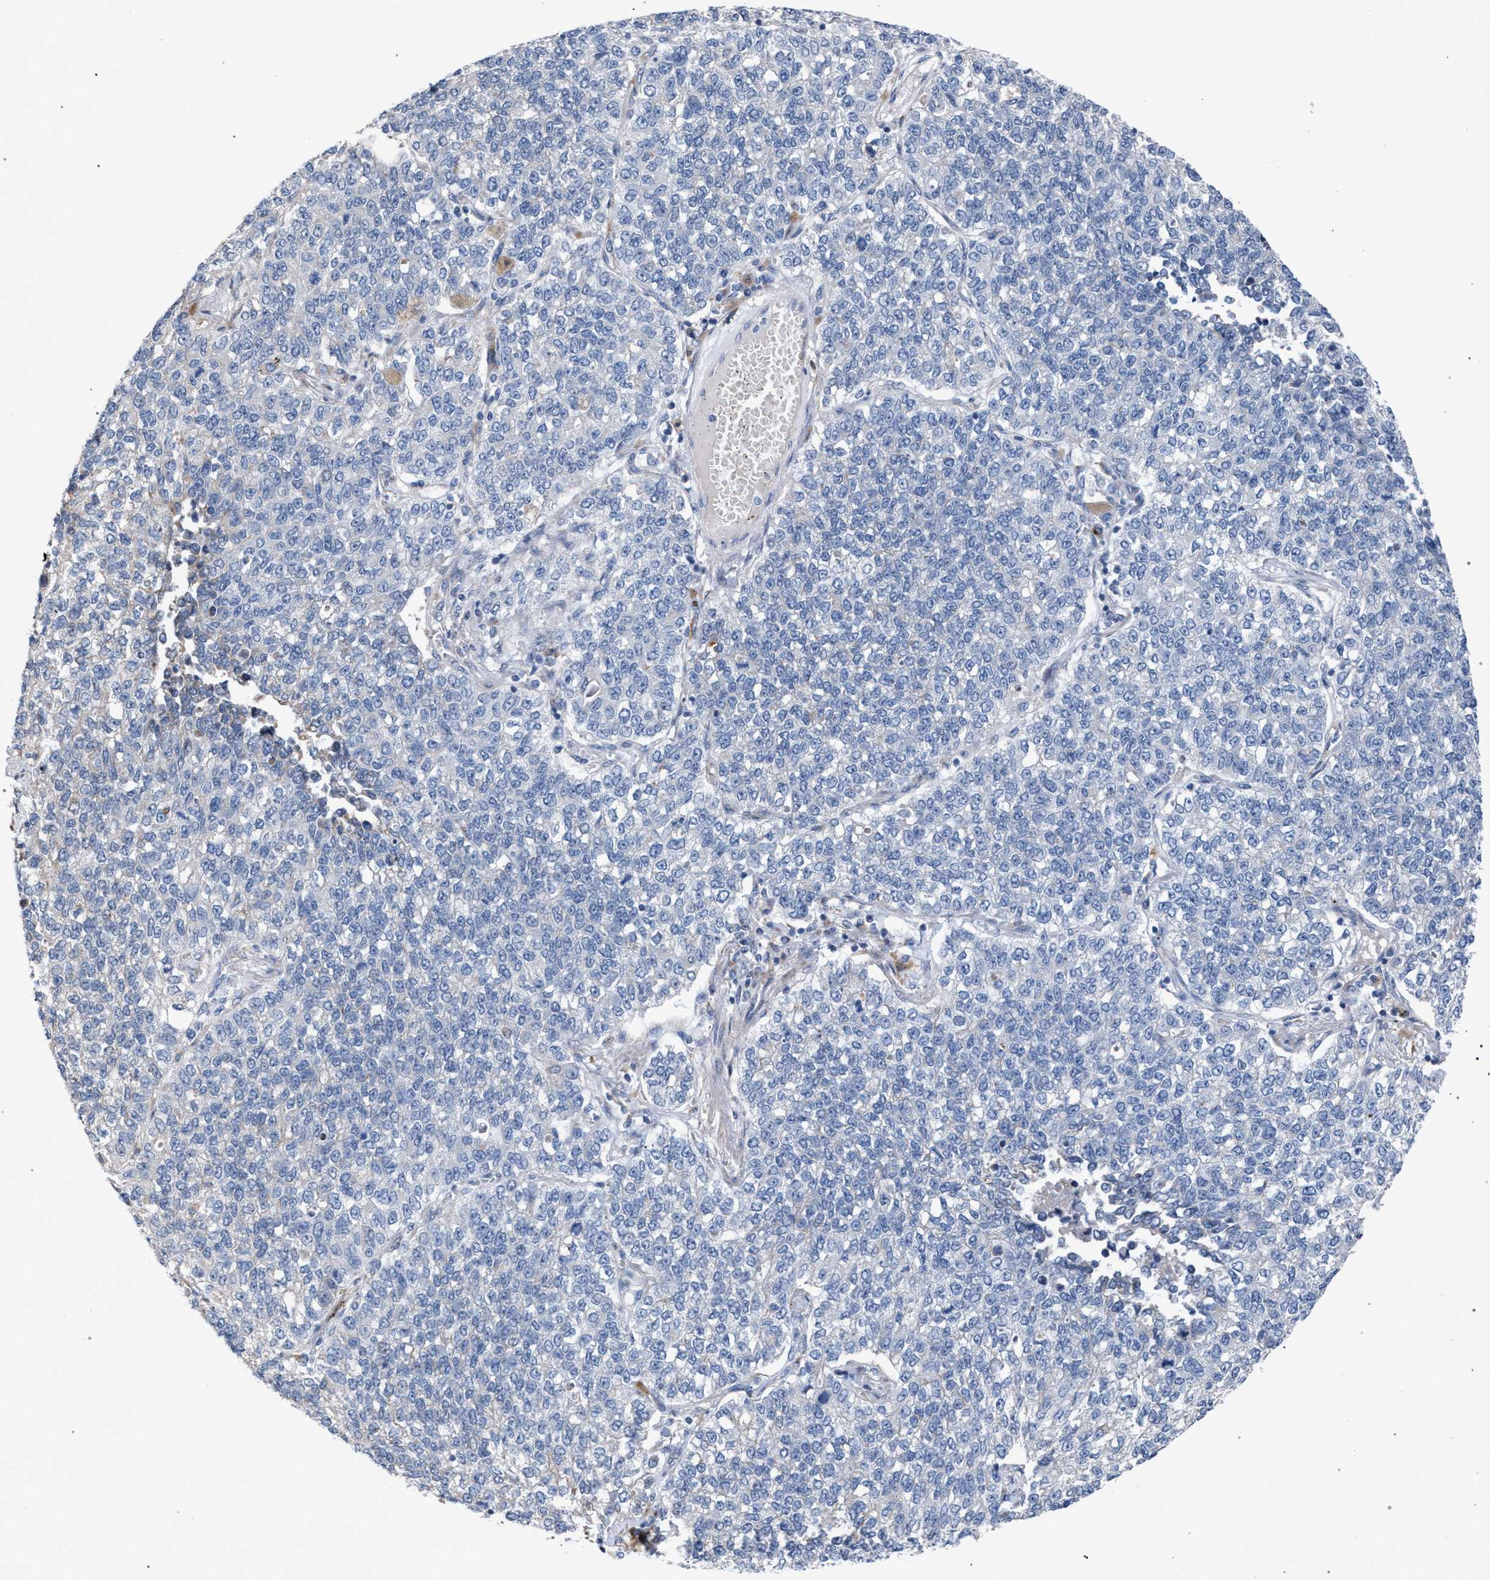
{"staining": {"intensity": "negative", "quantity": "none", "location": "none"}, "tissue": "lung cancer", "cell_type": "Tumor cells", "image_type": "cancer", "snomed": [{"axis": "morphology", "description": "Adenocarcinoma, NOS"}, {"axis": "topography", "description": "Lung"}], "caption": "Lung cancer was stained to show a protein in brown. There is no significant staining in tumor cells.", "gene": "RNF135", "patient": {"sex": "male", "age": 49}}